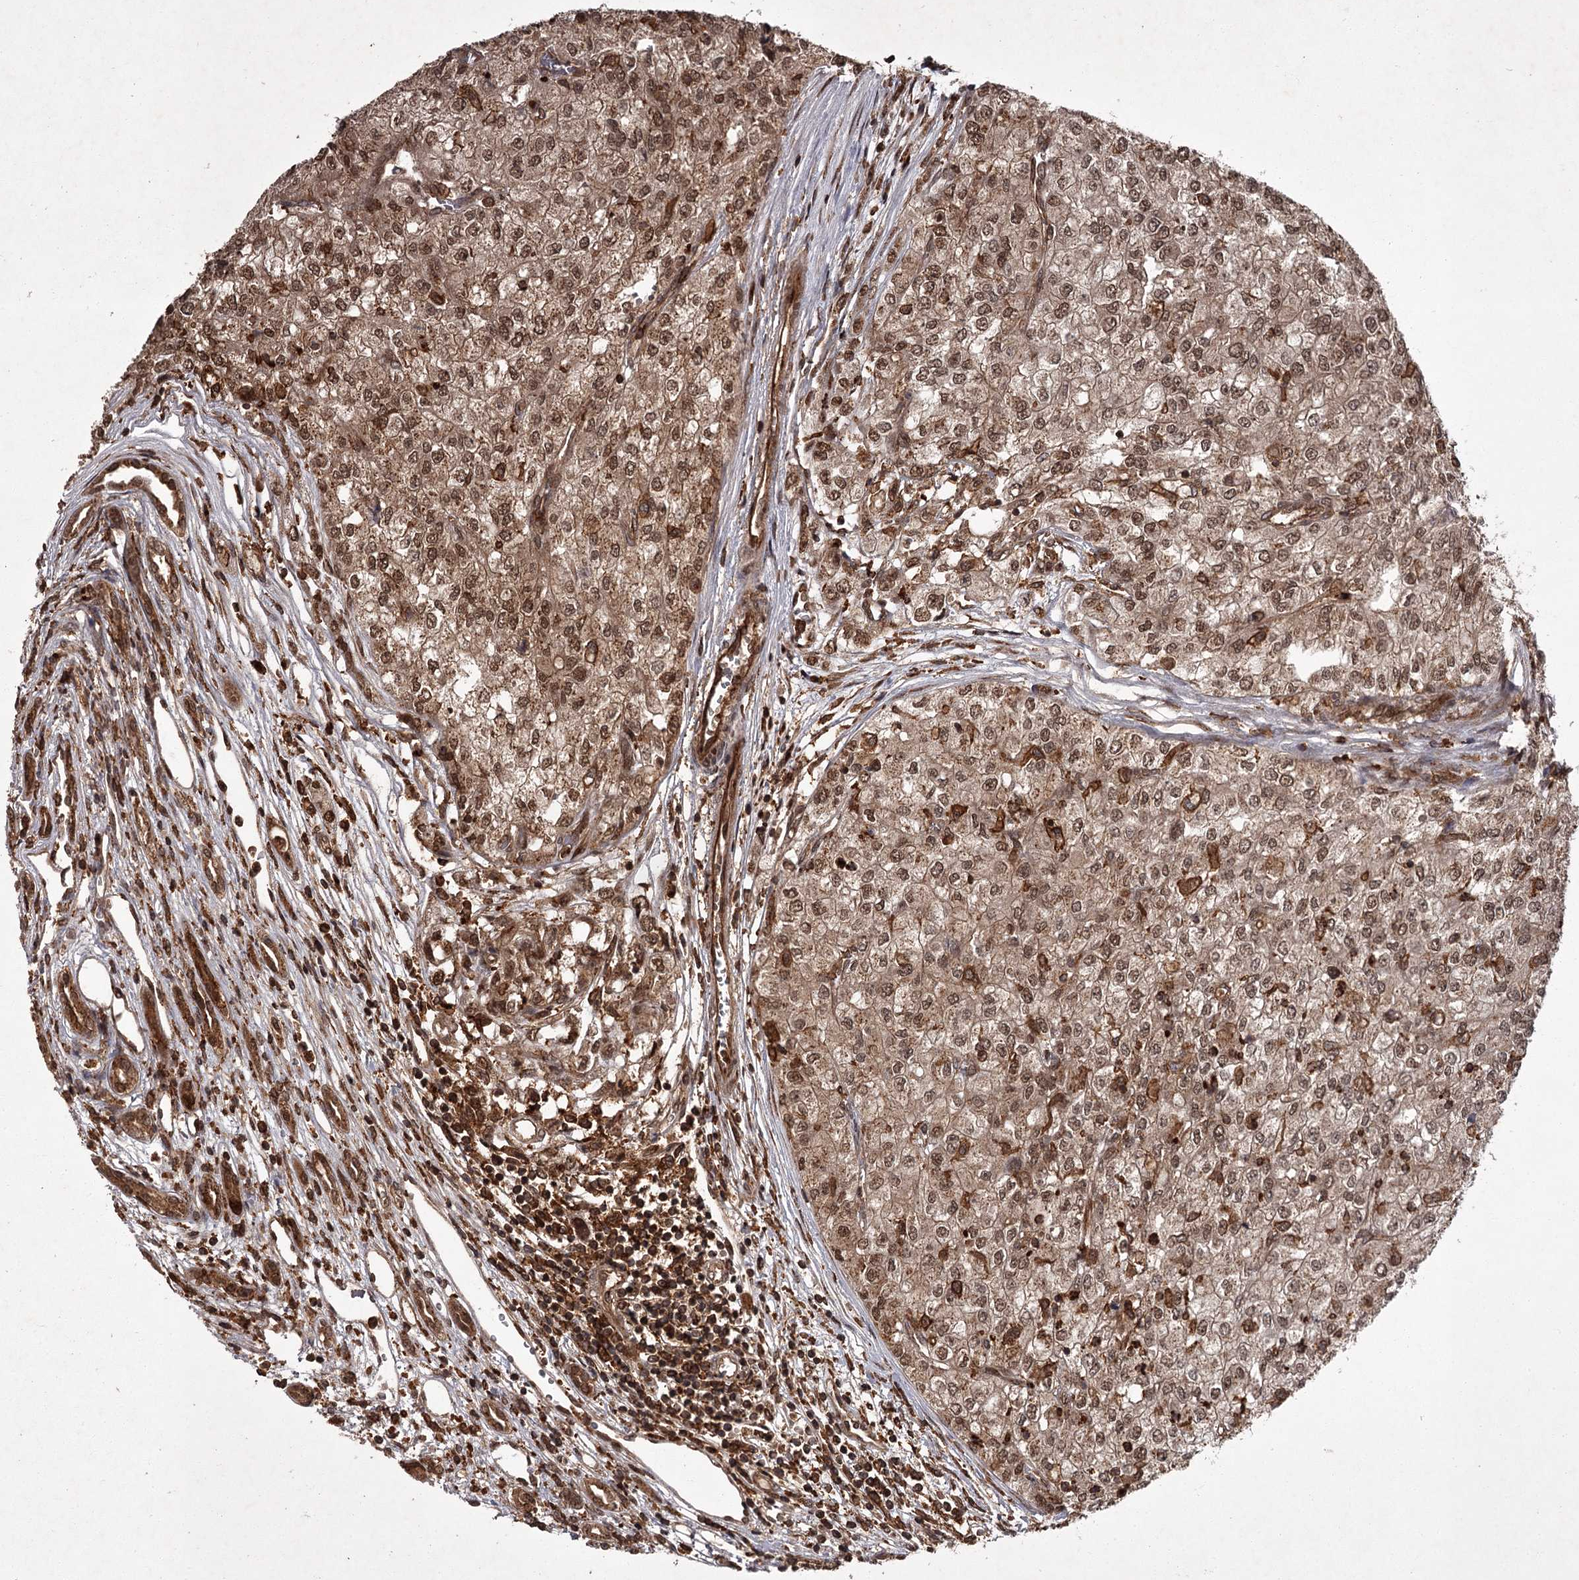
{"staining": {"intensity": "moderate", "quantity": ">75%", "location": "cytoplasmic/membranous,nuclear"}, "tissue": "renal cancer", "cell_type": "Tumor cells", "image_type": "cancer", "snomed": [{"axis": "morphology", "description": "Adenocarcinoma, NOS"}, {"axis": "topography", "description": "Kidney"}], "caption": "Immunohistochemical staining of renal cancer (adenocarcinoma) exhibits medium levels of moderate cytoplasmic/membranous and nuclear positivity in about >75% of tumor cells. Immunohistochemistry (ihc) stains the protein of interest in brown and the nuclei are stained blue.", "gene": "TBC1D23", "patient": {"sex": "female", "age": 54}}